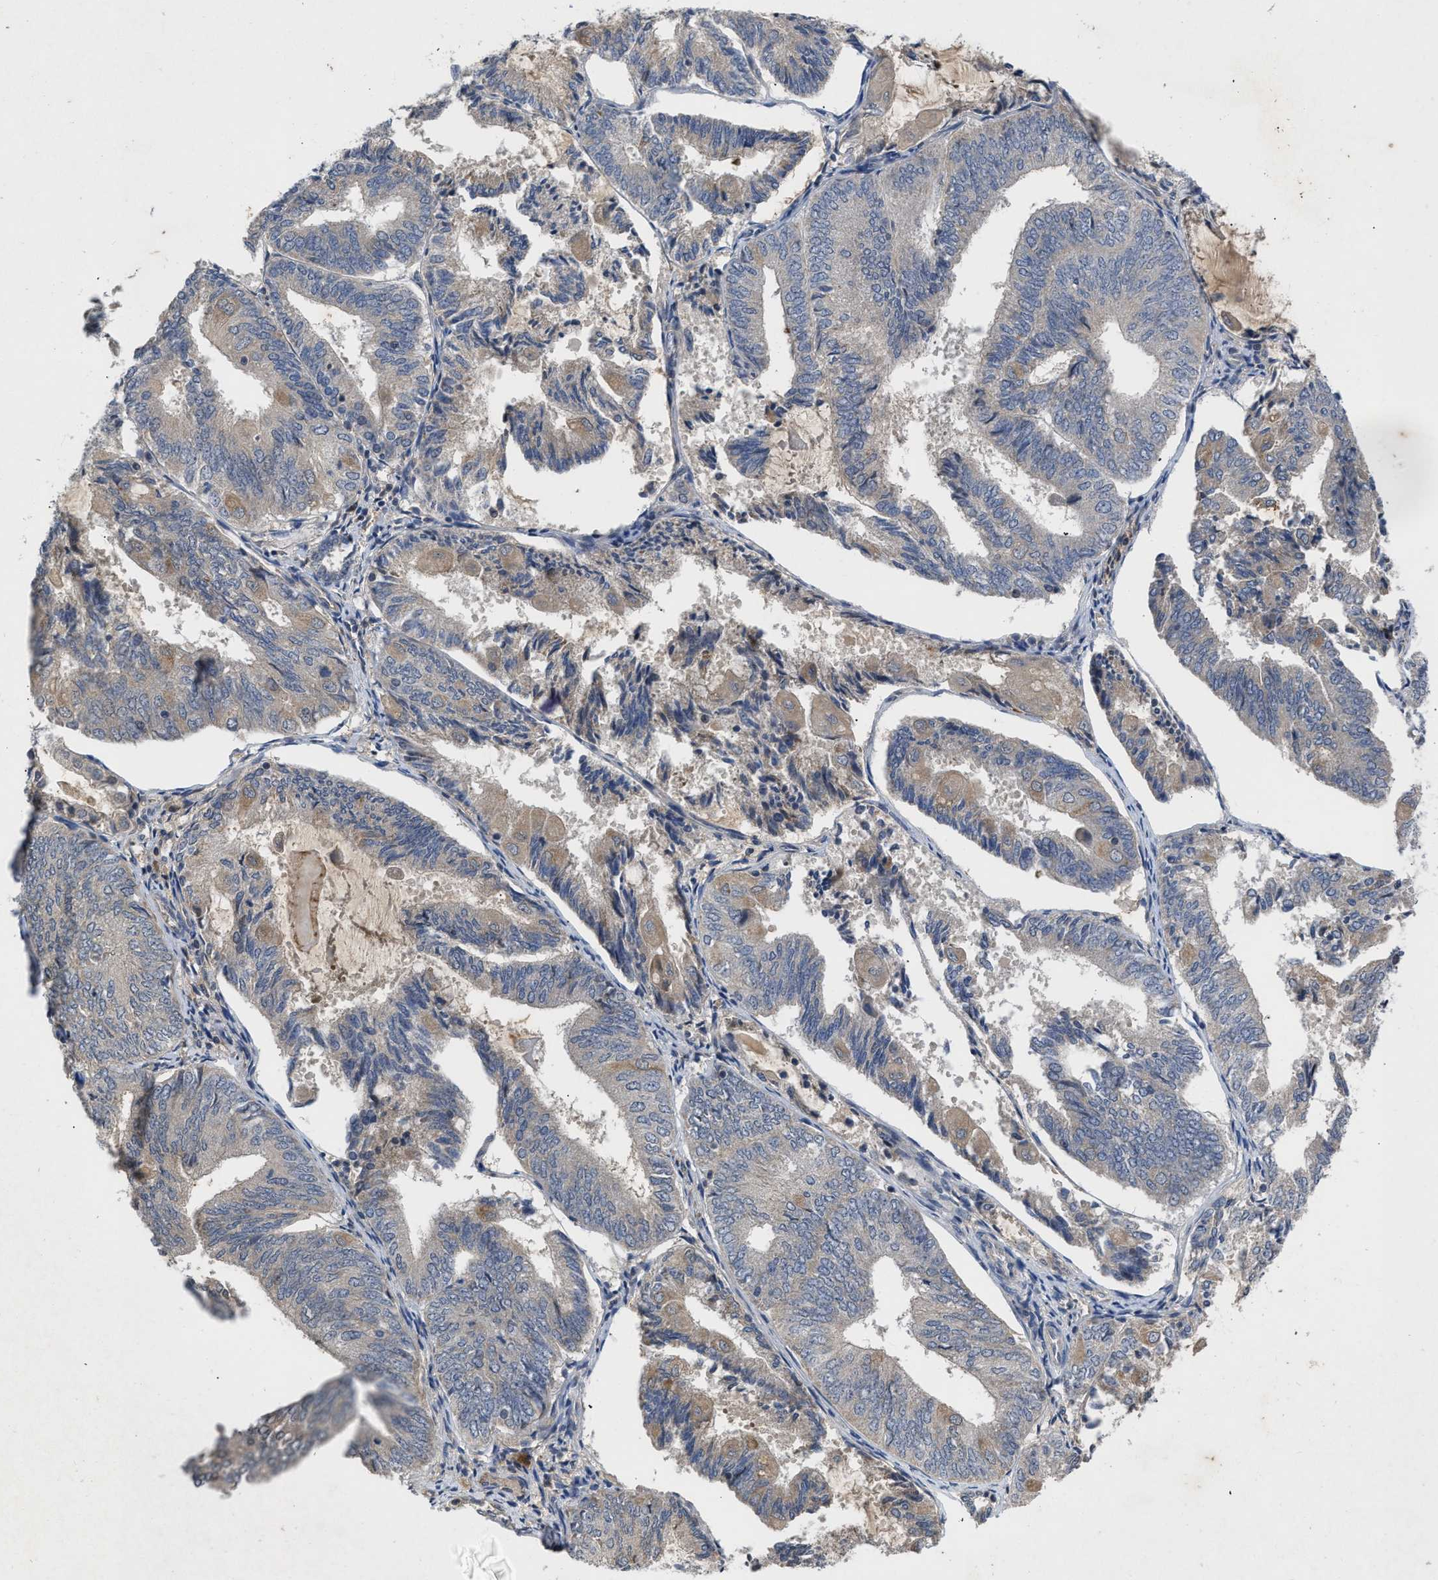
{"staining": {"intensity": "moderate", "quantity": "<25%", "location": "cytoplasmic/membranous"}, "tissue": "endometrial cancer", "cell_type": "Tumor cells", "image_type": "cancer", "snomed": [{"axis": "morphology", "description": "Adenocarcinoma, NOS"}, {"axis": "topography", "description": "Endometrium"}], "caption": "A low amount of moderate cytoplasmic/membranous expression is seen in about <25% of tumor cells in adenocarcinoma (endometrial) tissue.", "gene": "VPS4A", "patient": {"sex": "female", "age": 81}}